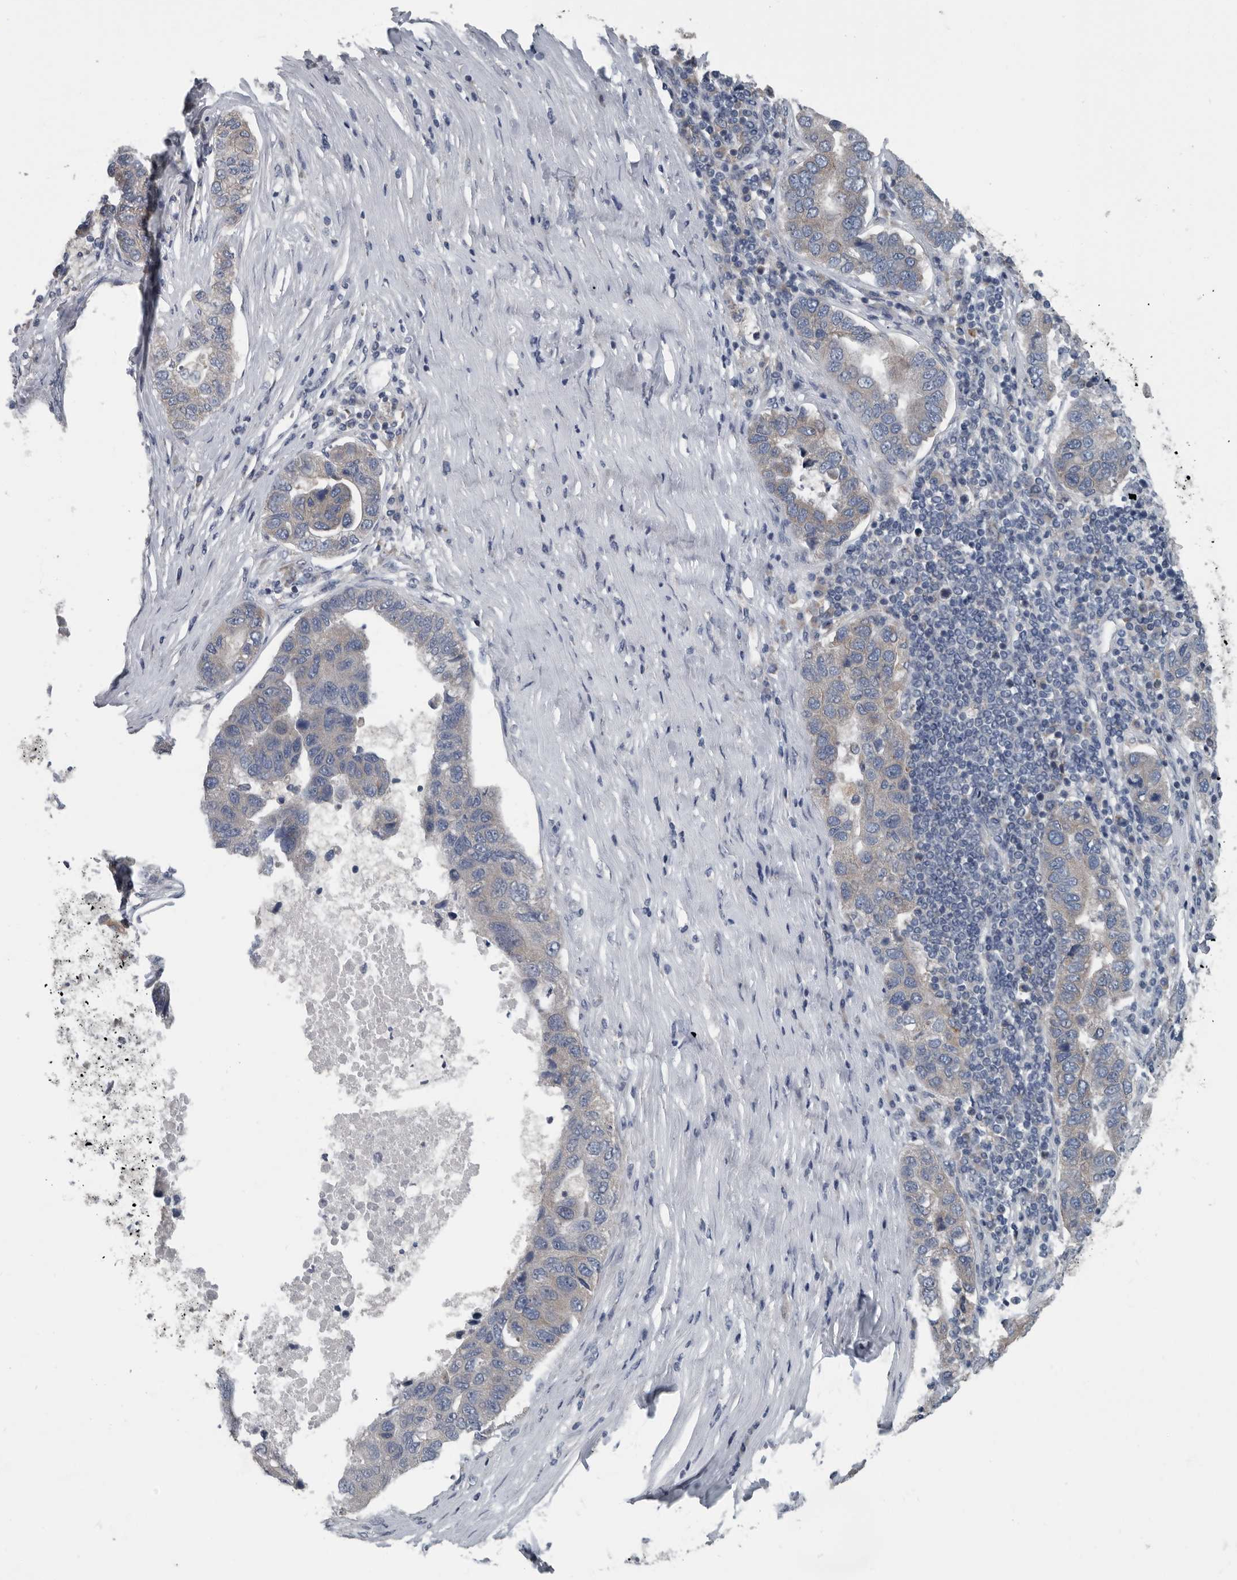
{"staining": {"intensity": "weak", "quantity": "<25%", "location": "cytoplasmic/membranous"}, "tissue": "pancreatic cancer", "cell_type": "Tumor cells", "image_type": "cancer", "snomed": [{"axis": "morphology", "description": "Adenocarcinoma, NOS"}, {"axis": "topography", "description": "Pancreas"}], "caption": "Immunohistochemistry (IHC) image of human adenocarcinoma (pancreatic) stained for a protein (brown), which demonstrates no positivity in tumor cells.", "gene": "TMEM199", "patient": {"sex": "female", "age": 61}}